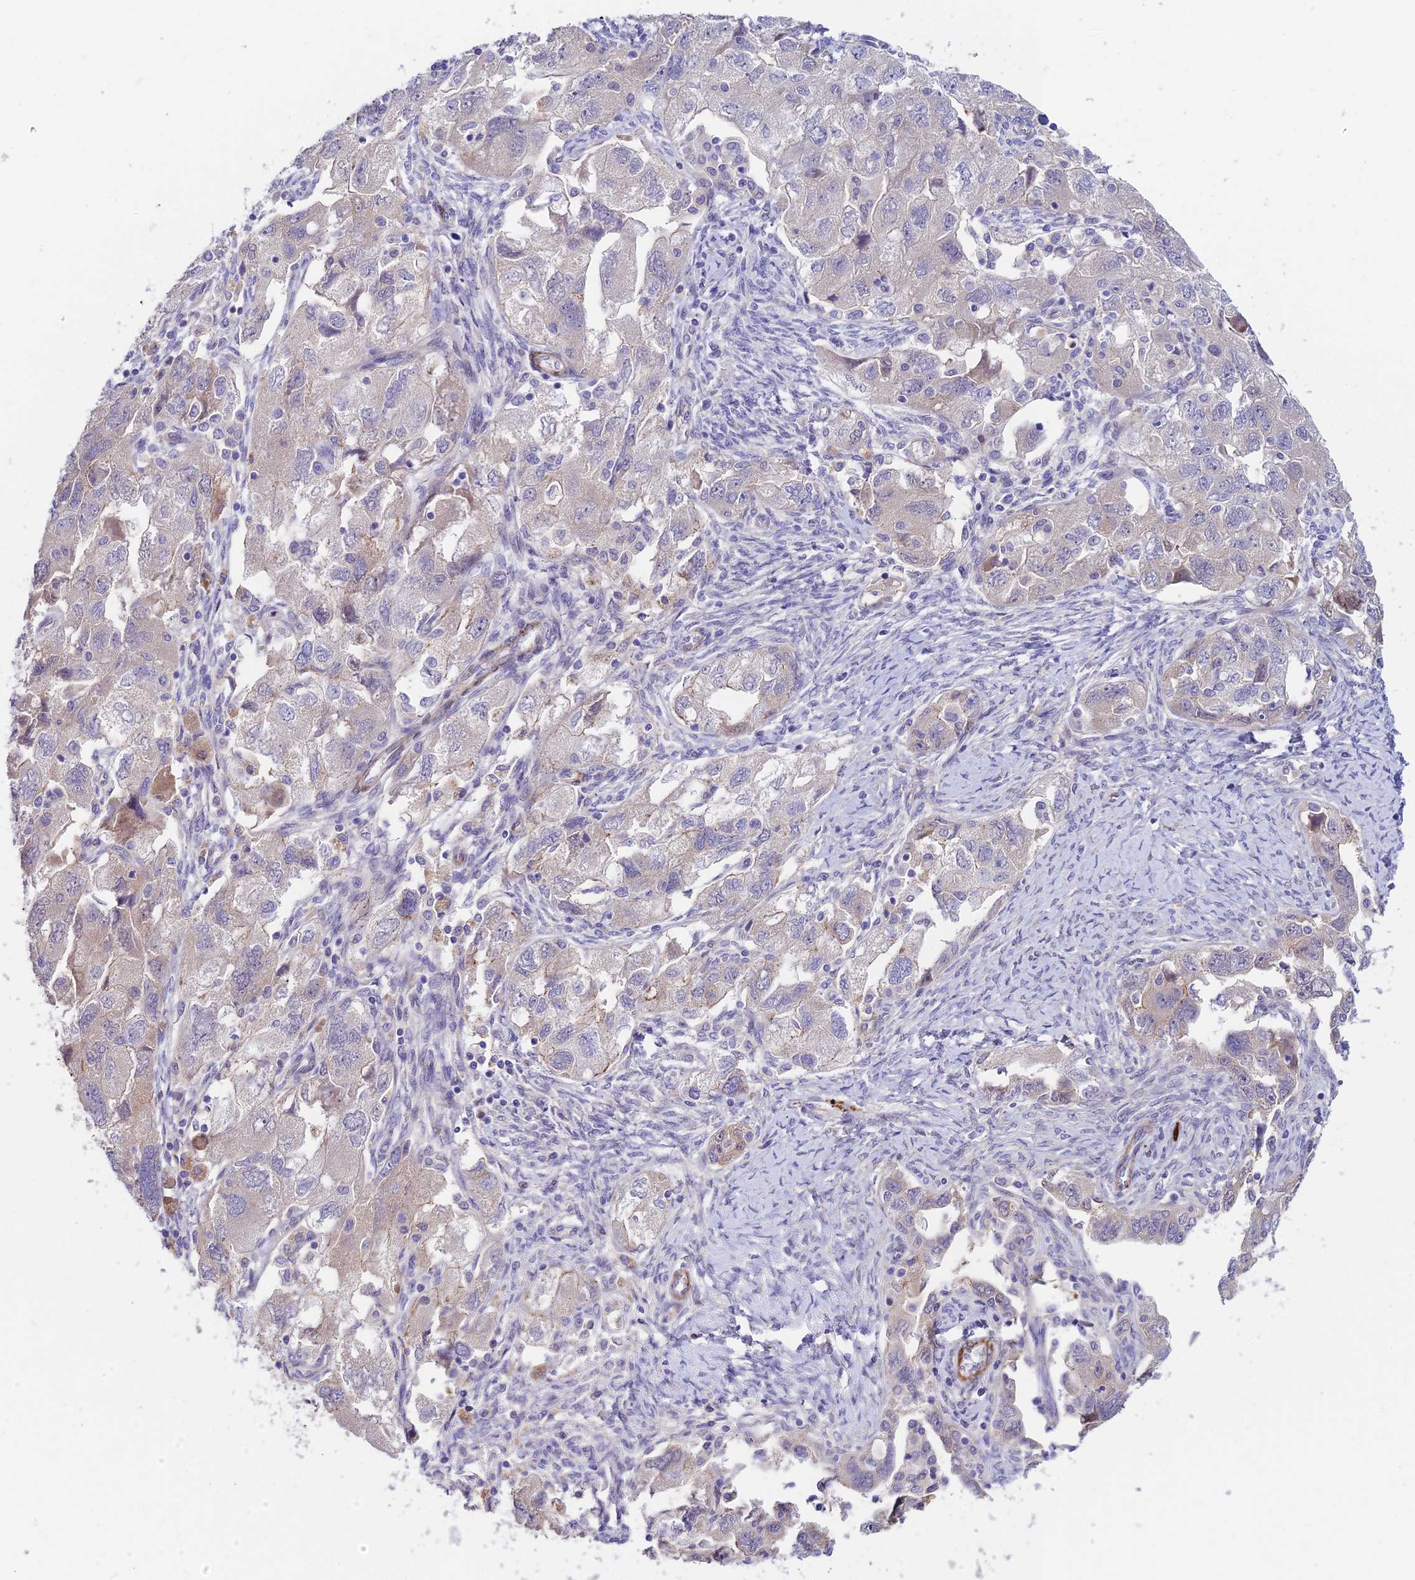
{"staining": {"intensity": "negative", "quantity": "none", "location": "none"}, "tissue": "ovarian cancer", "cell_type": "Tumor cells", "image_type": "cancer", "snomed": [{"axis": "morphology", "description": "Carcinoma, NOS"}, {"axis": "morphology", "description": "Cystadenocarcinoma, serous, NOS"}, {"axis": "topography", "description": "Ovary"}], "caption": "A photomicrograph of human ovarian cancer is negative for staining in tumor cells.", "gene": "ANKRD50", "patient": {"sex": "female", "age": 69}}